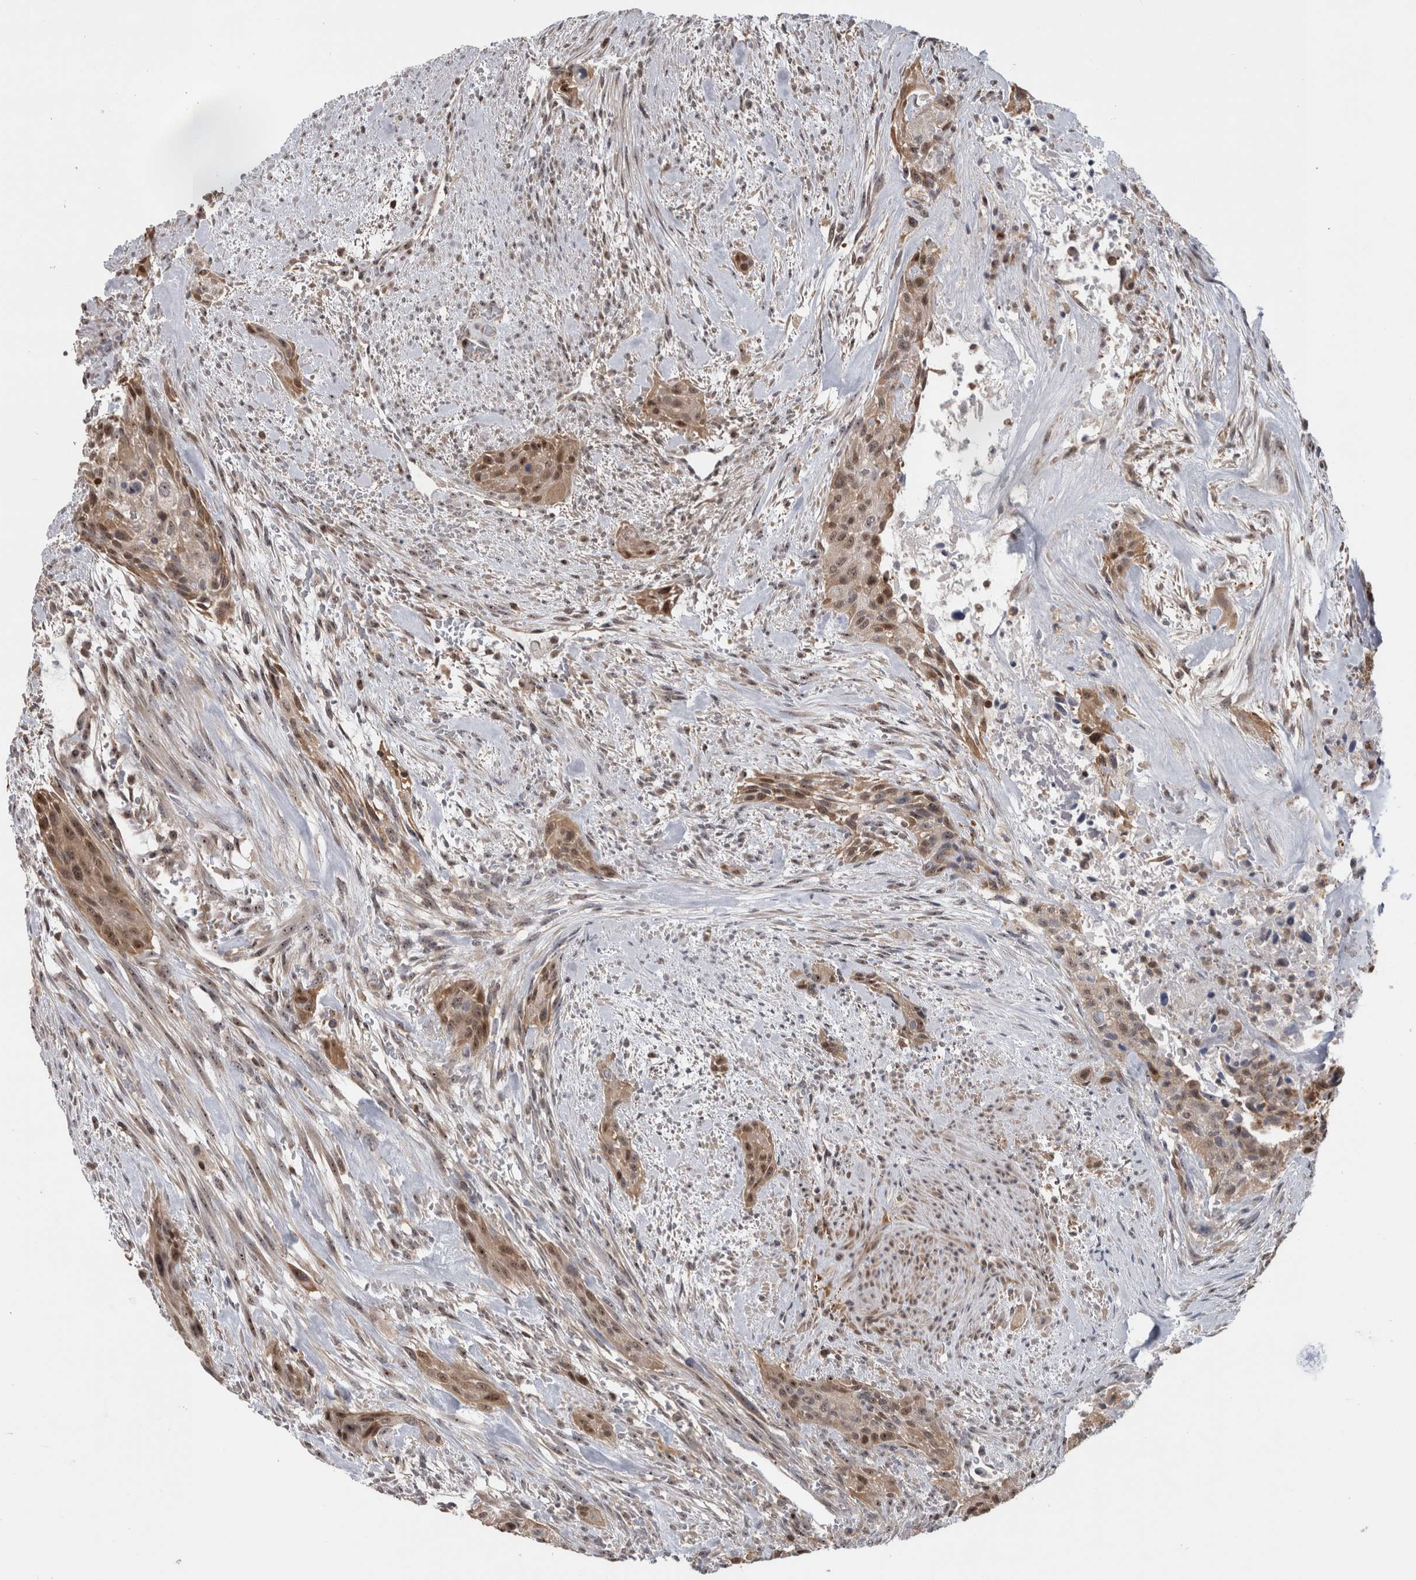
{"staining": {"intensity": "moderate", "quantity": ">75%", "location": "cytoplasmic/membranous,nuclear"}, "tissue": "urothelial cancer", "cell_type": "Tumor cells", "image_type": "cancer", "snomed": [{"axis": "morphology", "description": "Urothelial carcinoma, High grade"}, {"axis": "topography", "description": "Urinary bladder"}], "caption": "Urothelial carcinoma (high-grade) stained with a brown dye displays moderate cytoplasmic/membranous and nuclear positive positivity in about >75% of tumor cells.", "gene": "TDRD7", "patient": {"sex": "male", "age": 35}}